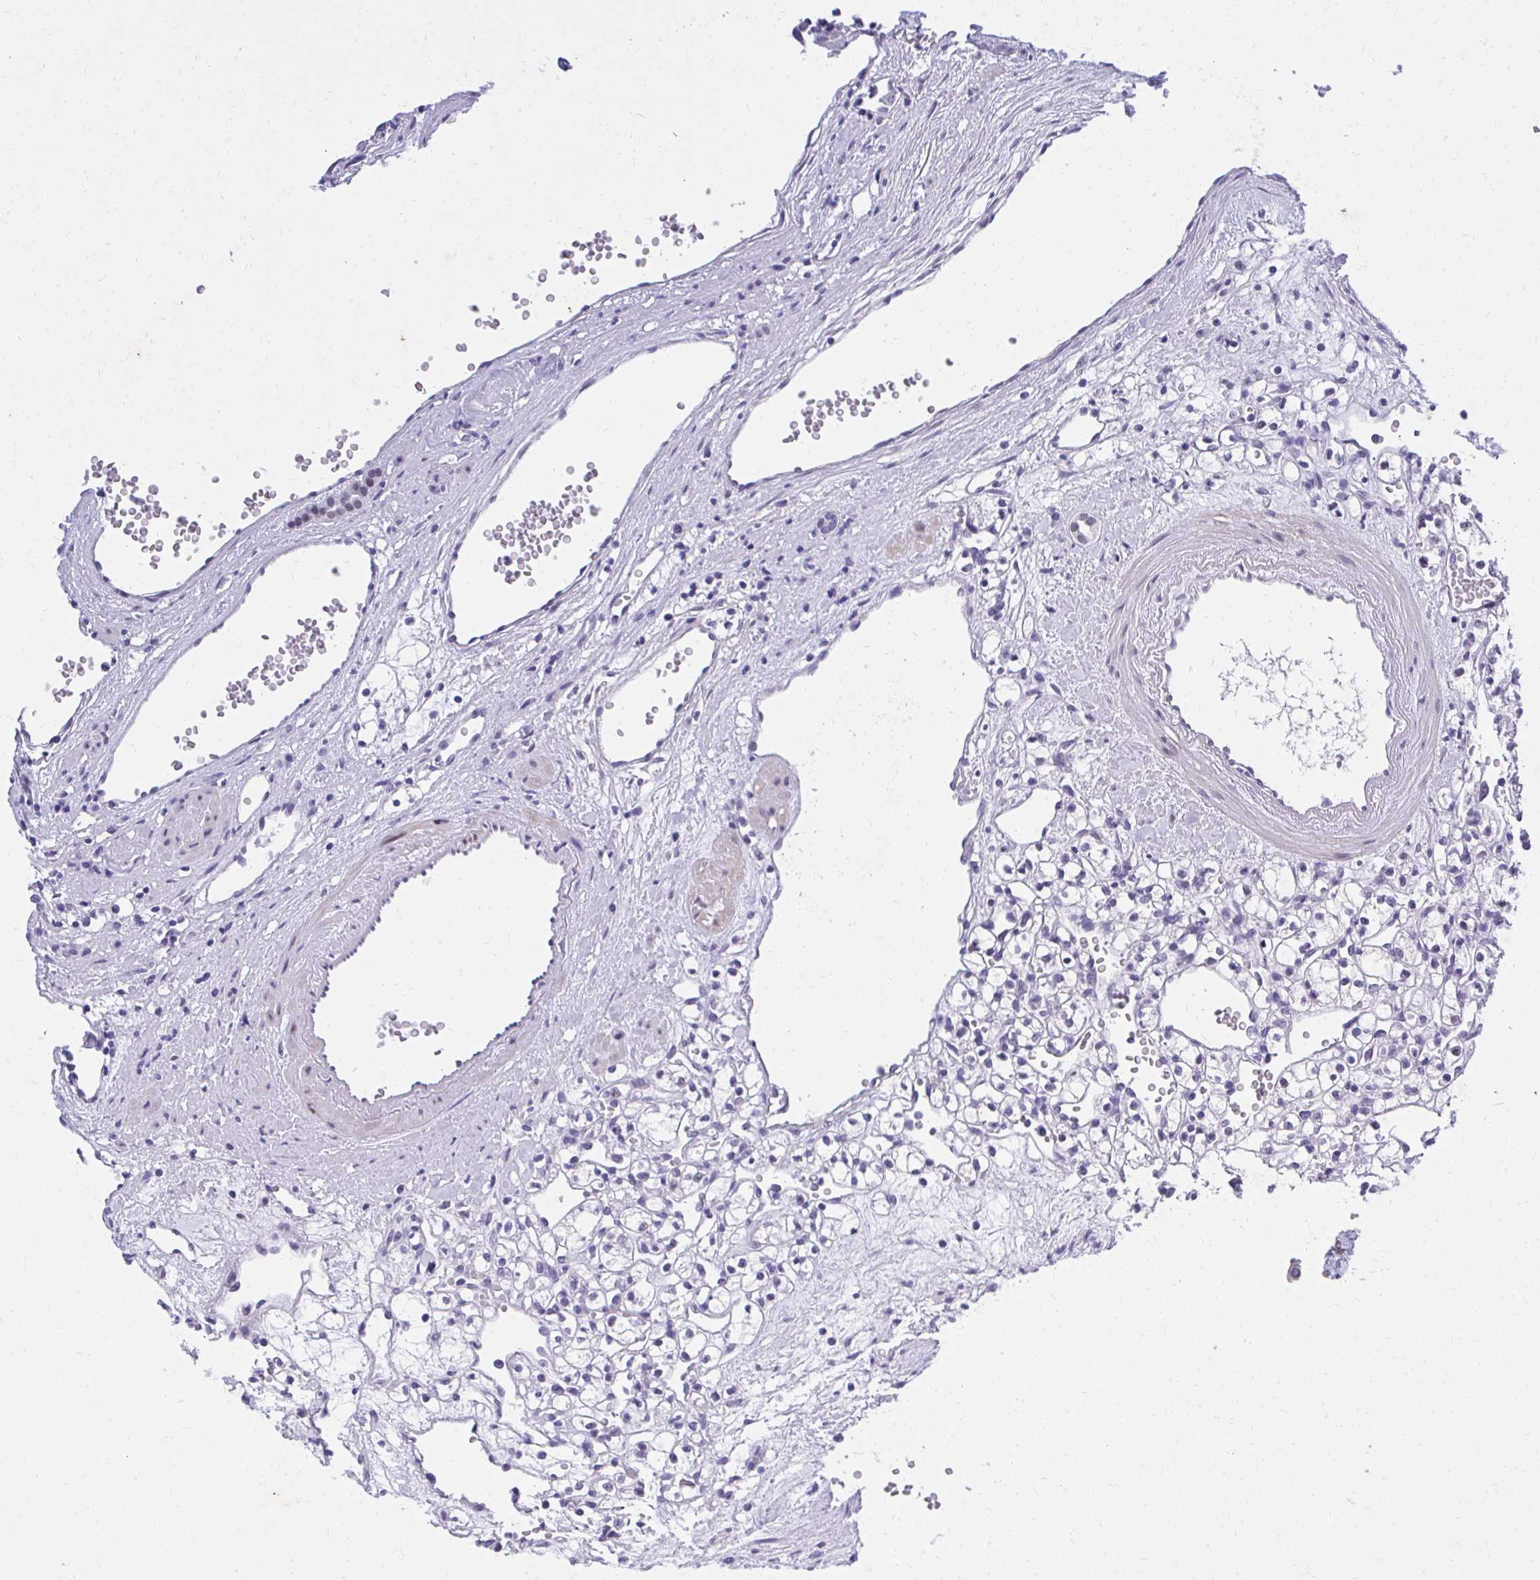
{"staining": {"intensity": "negative", "quantity": "none", "location": "none"}, "tissue": "renal cancer", "cell_type": "Tumor cells", "image_type": "cancer", "snomed": [{"axis": "morphology", "description": "Adenocarcinoma, NOS"}, {"axis": "topography", "description": "Kidney"}], "caption": "Human renal cancer stained for a protein using immunohistochemistry (IHC) shows no expression in tumor cells.", "gene": "KLK1", "patient": {"sex": "female", "age": 59}}